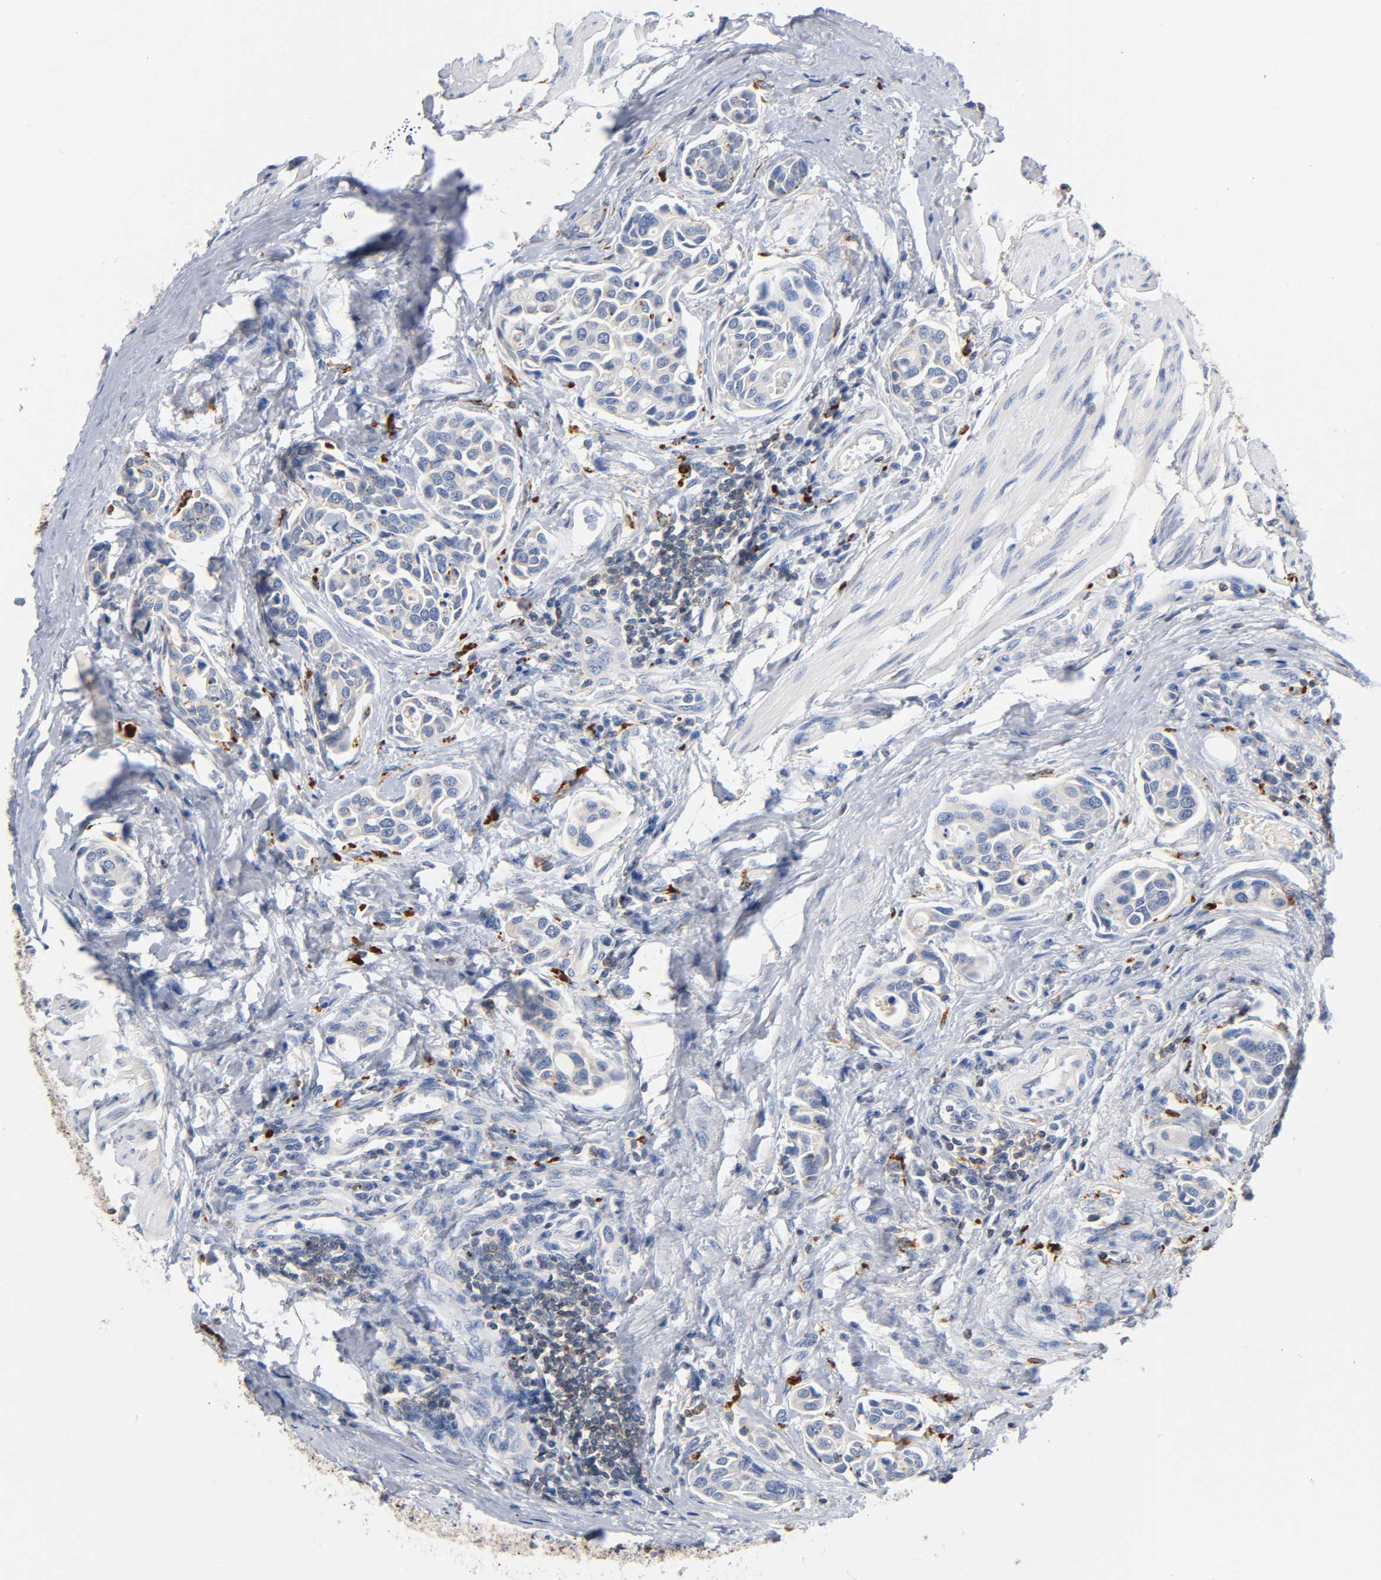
{"staining": {"intensity": "negative", "quantity": "none", "location": "none"}, "tissue": "urothelial cancer", "cell_type": "Tumor cells", "image_type": "cancer", "snomed": [{"axis": "morphology", "description": "Urothelial carcinoma, High grade"}, {"axis": "topography", "description": "Urinary bladder"}], "caption": "IHC photomicrograph of human urothelial cancer stained for a protein (brown), which displays no positivity in tumor cells. (Stains: DAB (3,3'-diaminobenzidine) immunohistochemistry (IHC) with hematoxylin counter stain, Microscopy: brightfield microscopy at high magnification).", "gene": "UCKL1", "patient": {"sex": "male", "age": 78}}